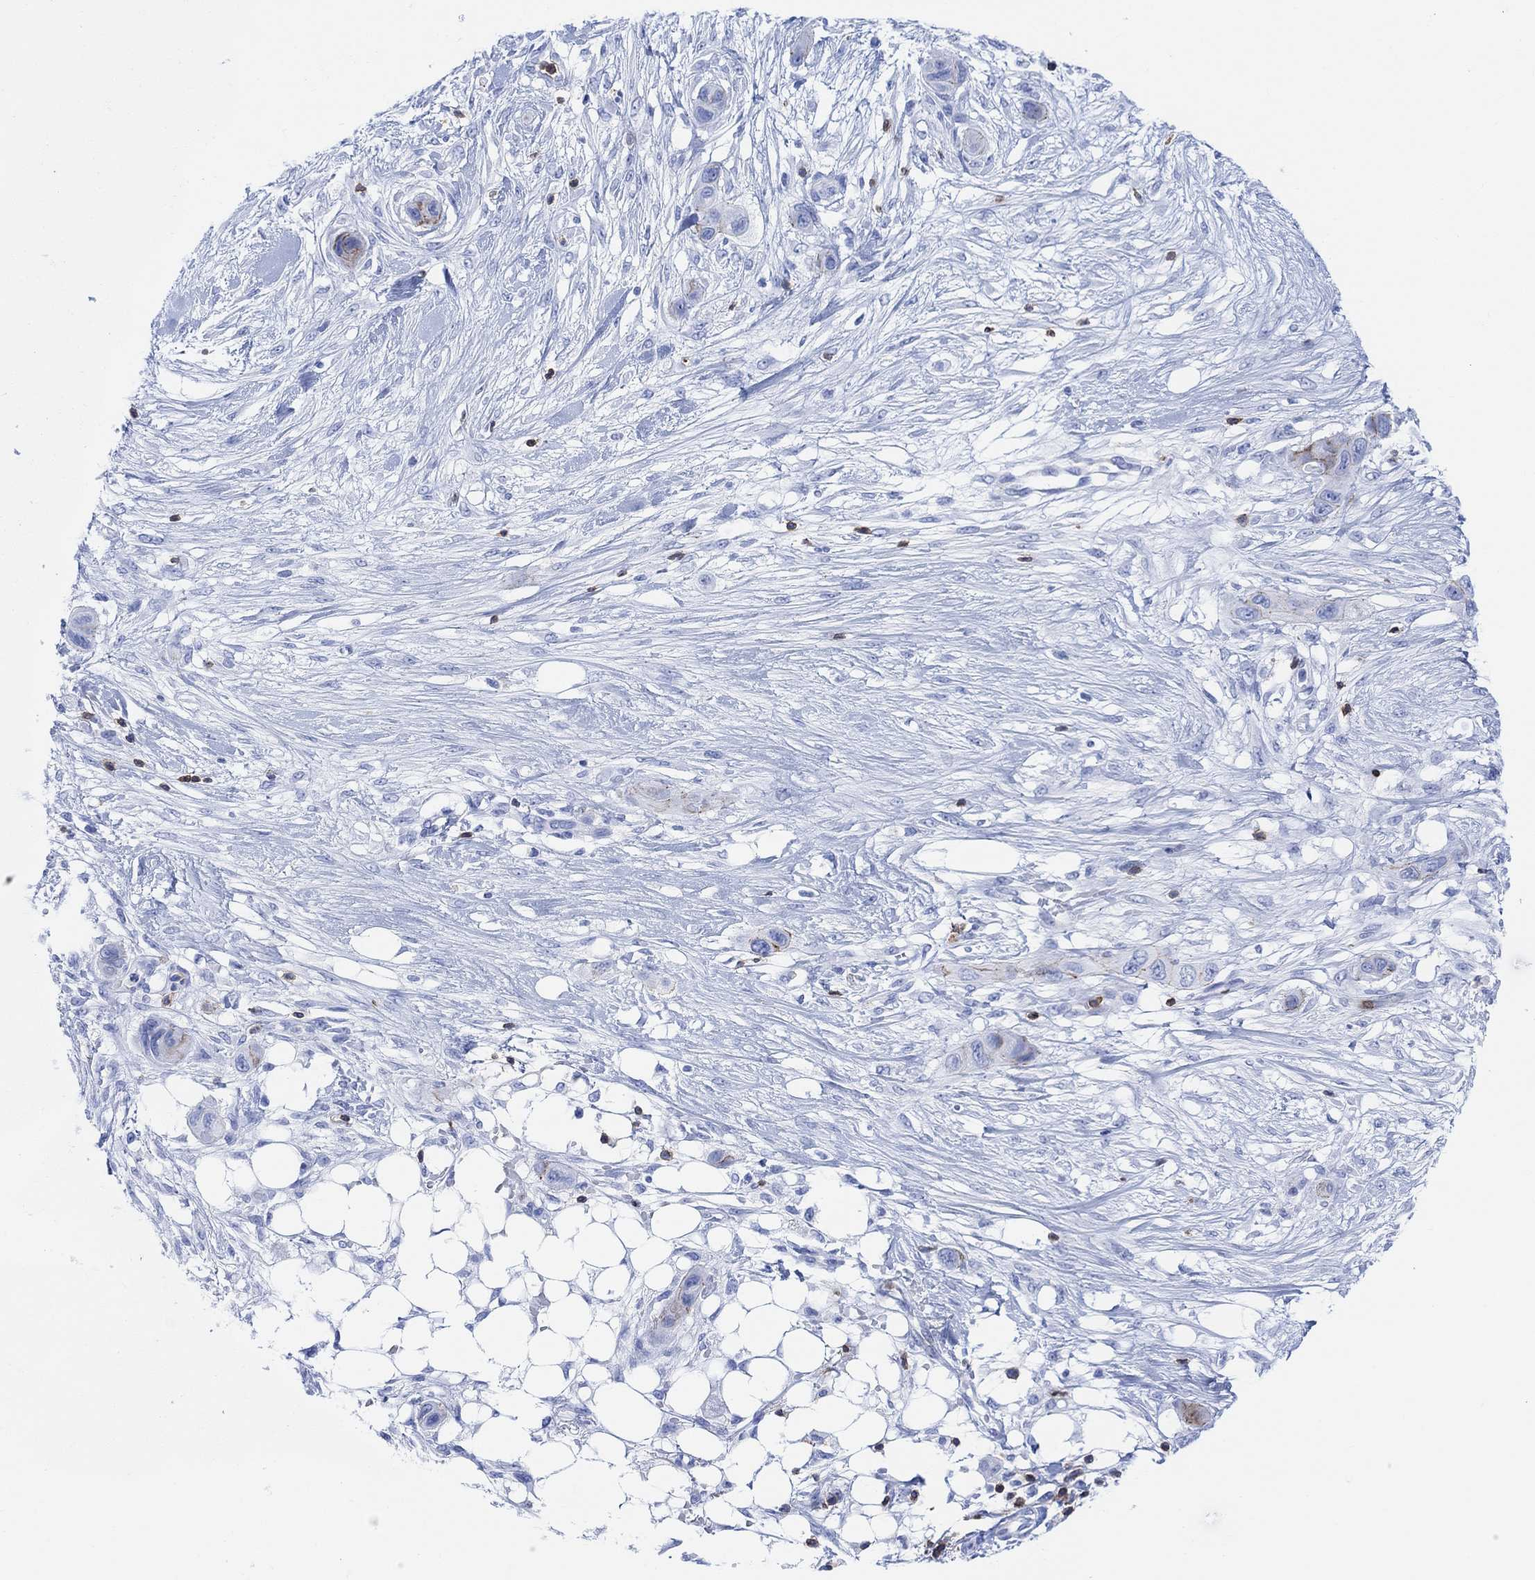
{"staining": {"intensity": "moderate", "quantity": "<25%", "location": "cytoplasmic/membranous"}, "tissue": "skin cancer", "cell_type": "Tumor cells", "image_type": "cancer", "snomed": [{"axis": "morphology", "description": "Squamous cell carcinoma, NOS"}, {"axis": "topography", "description": "Skin"}], "caption": "Protein positivity by IHC reveals moderate cytoplasmic/membranous staining in about <25% of tumor cells in squamous cell carcinoma (skin). The protein of interest is stained brown, and the nuclei are stained in blue (DAB (3,3'-diaminobenzidine) IHC with brightfield microscopy, high magnification).", "gene": "GPR65", "patient": {"sex": "male", "age": 79}}